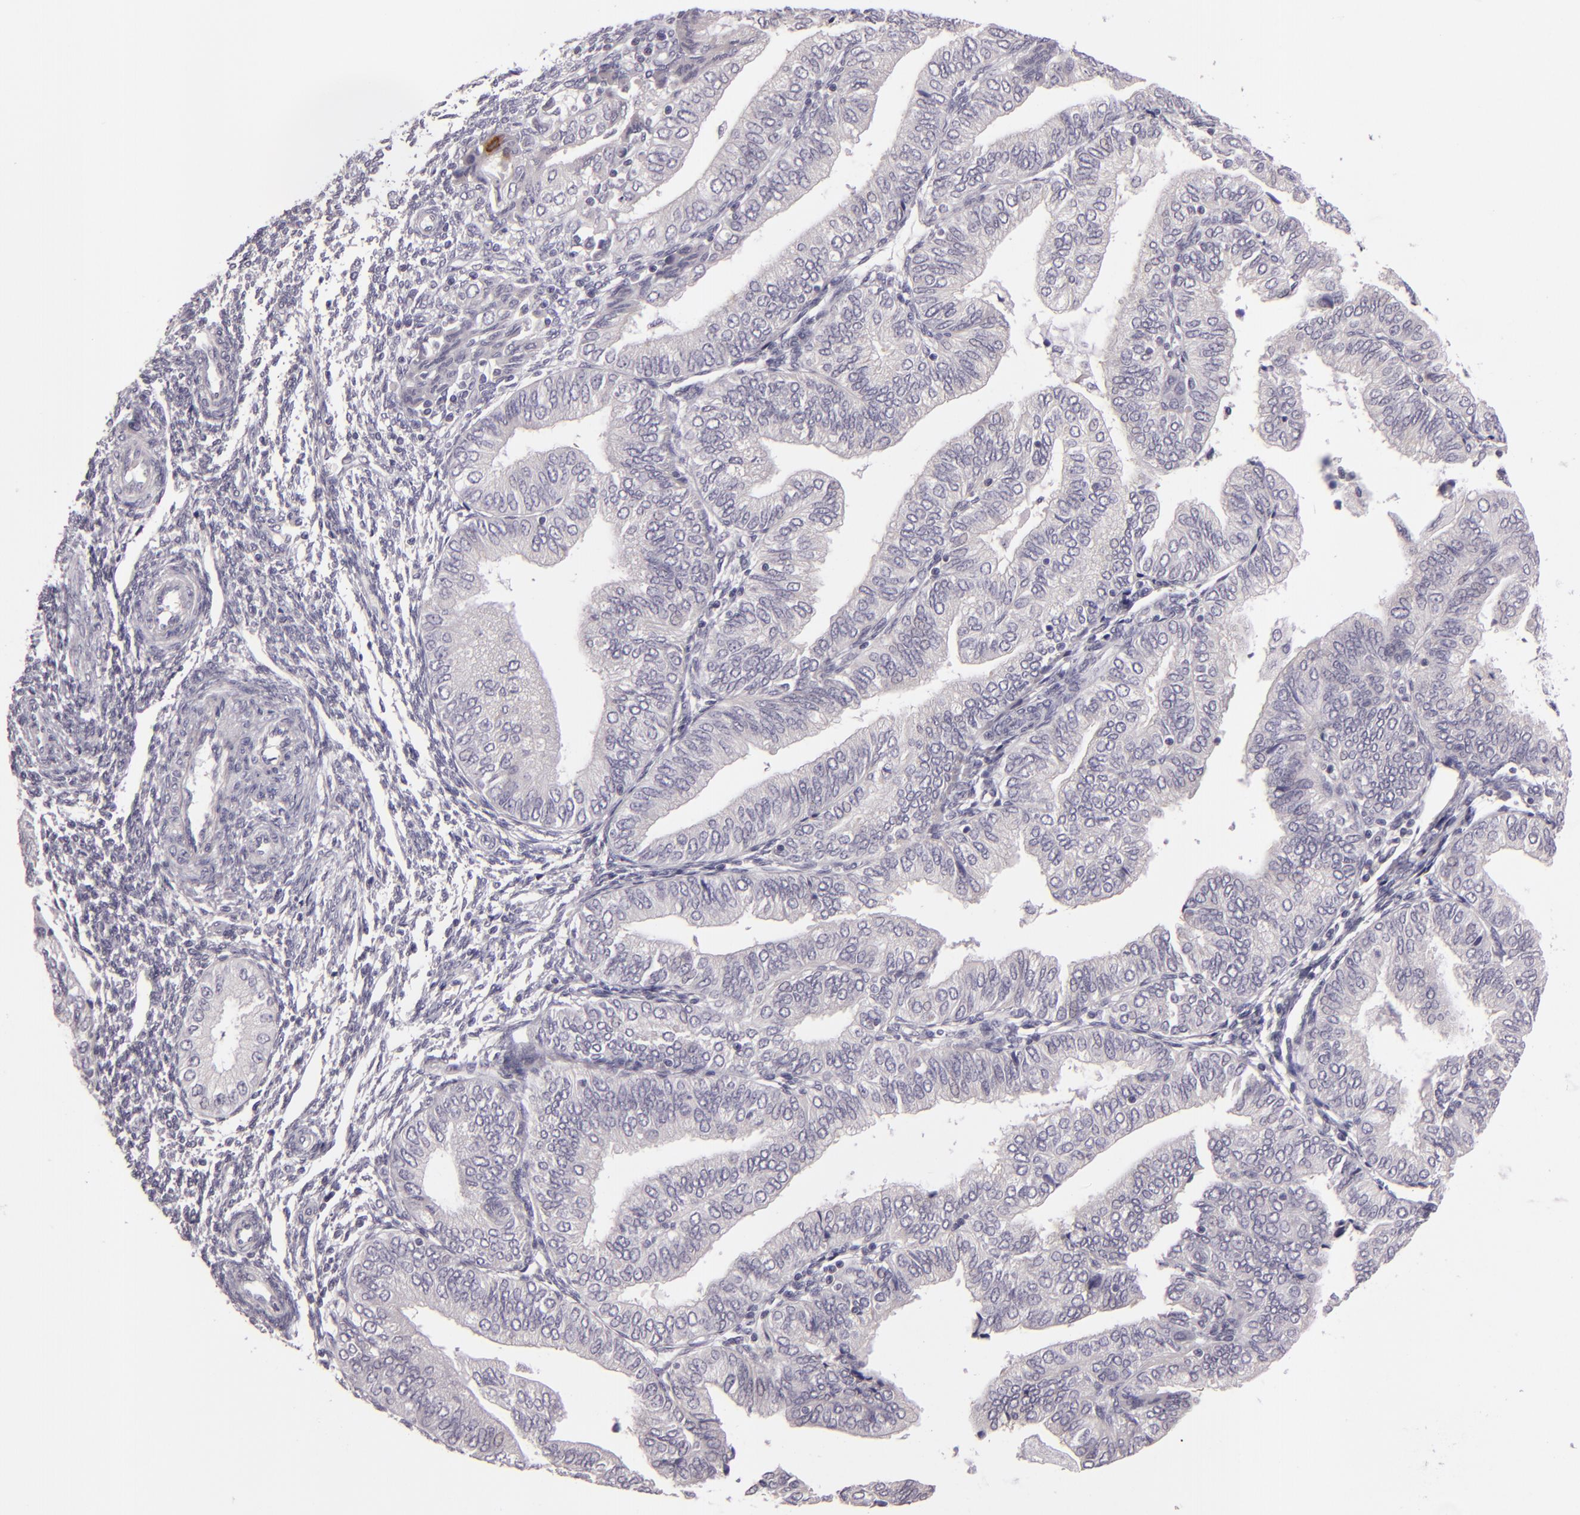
{"staining": {"intensity": "negative", "quantity": "none", "location": "none"}, "tissue": "endometrial cancer", "cell_type": "Tumor cells", "image_type": "cancer", "snomed": [{"axis": "morphology", "description": "Adenocarcinoma, NOS"}, {"axis": "topography", "description": "Endometrium"}], "caption": "Endometrial cancer (adenocarcinoma) was stained to show a protein in brown. There is no significant expression in tumor cells.", "gene": "EGFL6", "patient": {"sex": "female", "age": 51}}